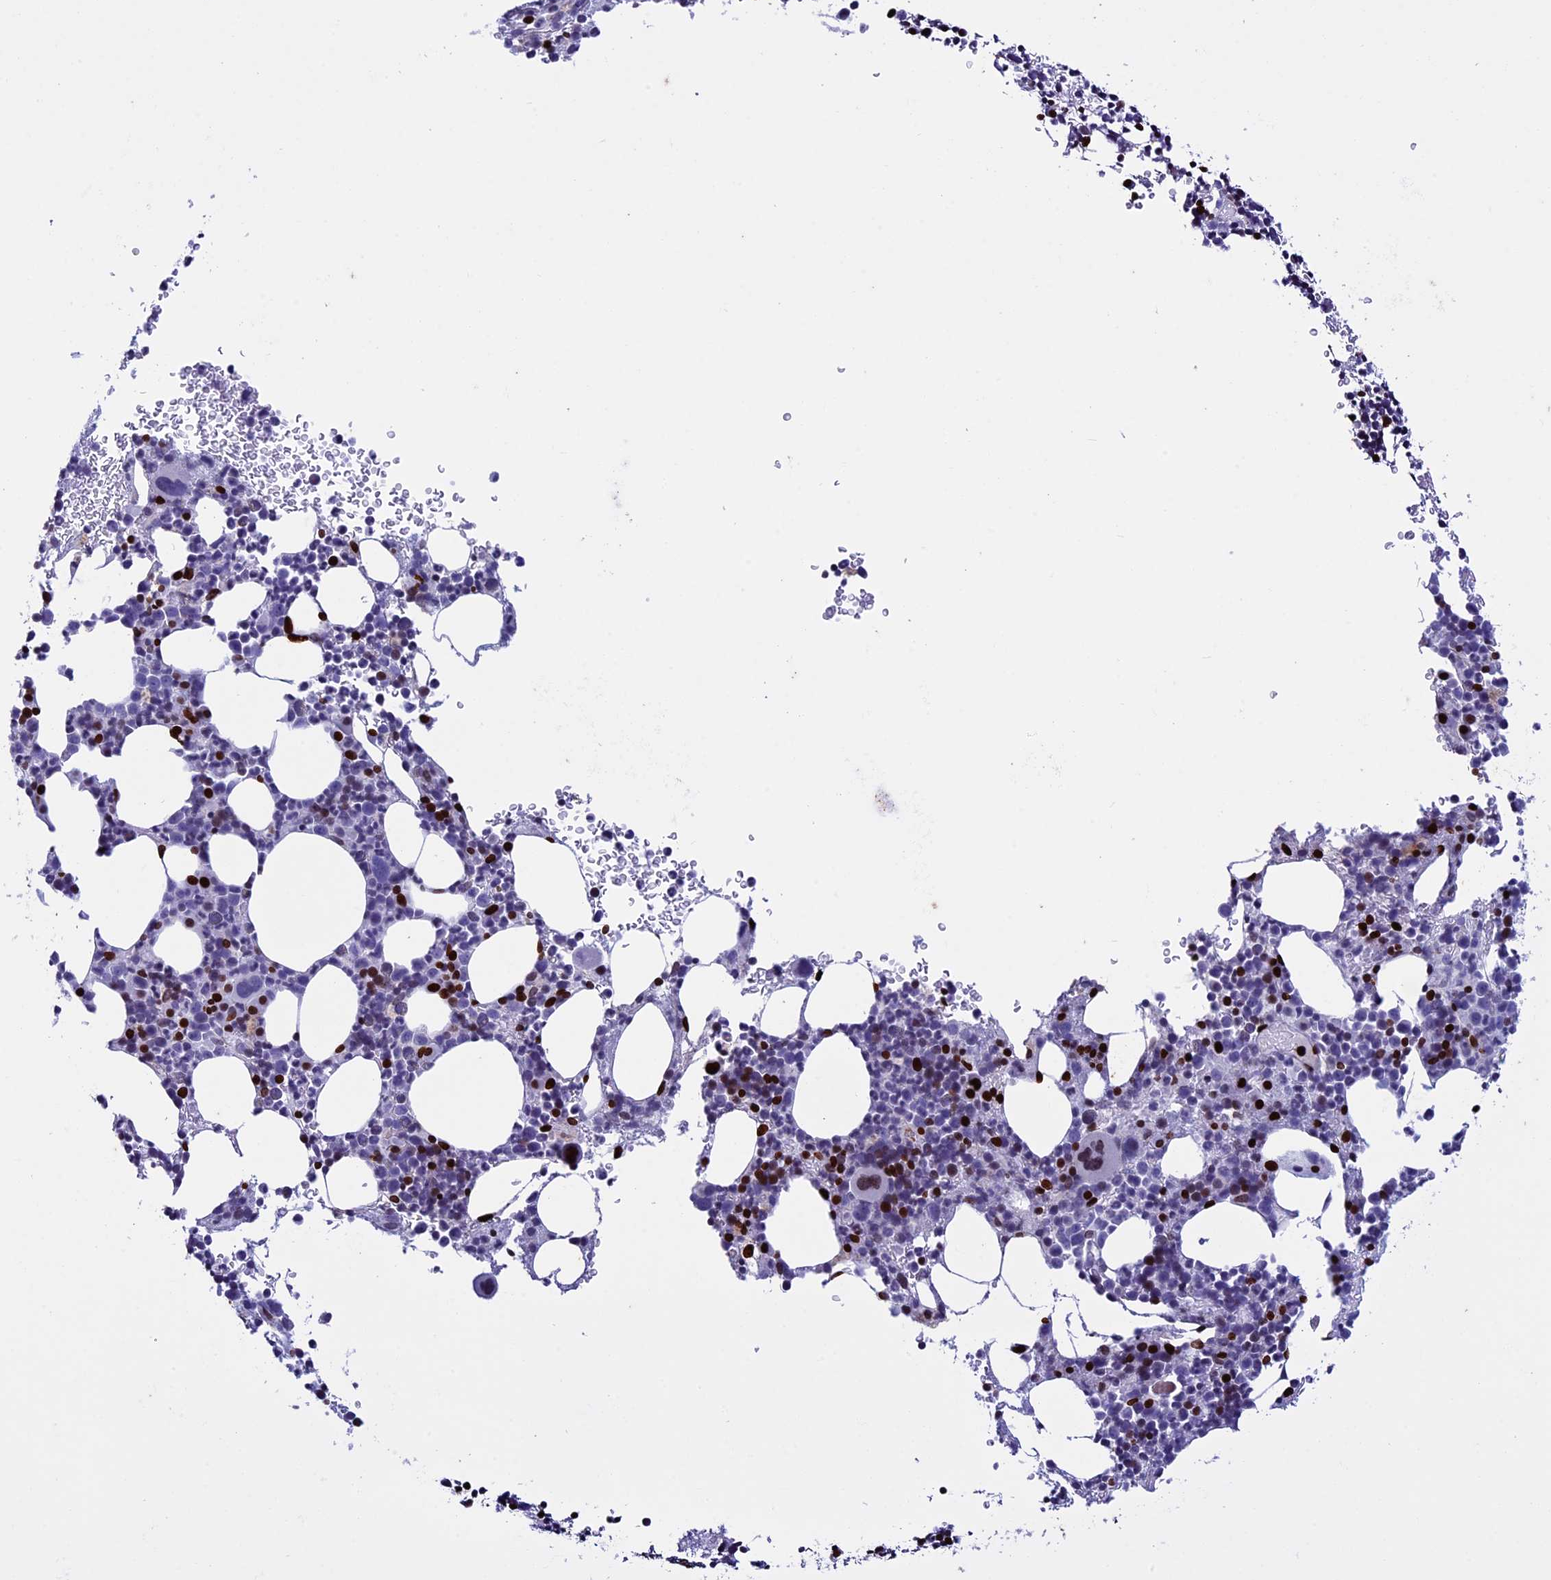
{"staining": {"intensity": "strong", "quantity": "<25%", "location": "nuclear"}, "tissue": "bone marrow", "cell_type": "Hematopoietic cells", "image_type": "normal", "snomed": [{"axis": "morphology", "description": "Normal tissue, NOS"}, {"axis": "topography", "description": "Bone marrow"}], "caption": "Bone marrow stained with immunohistochemistry shows strong nuclear positivity in approximately <25% of hematopoietic cells.", "gene": "BTBD3", "patient": {"sex": "female", "age": 82}}